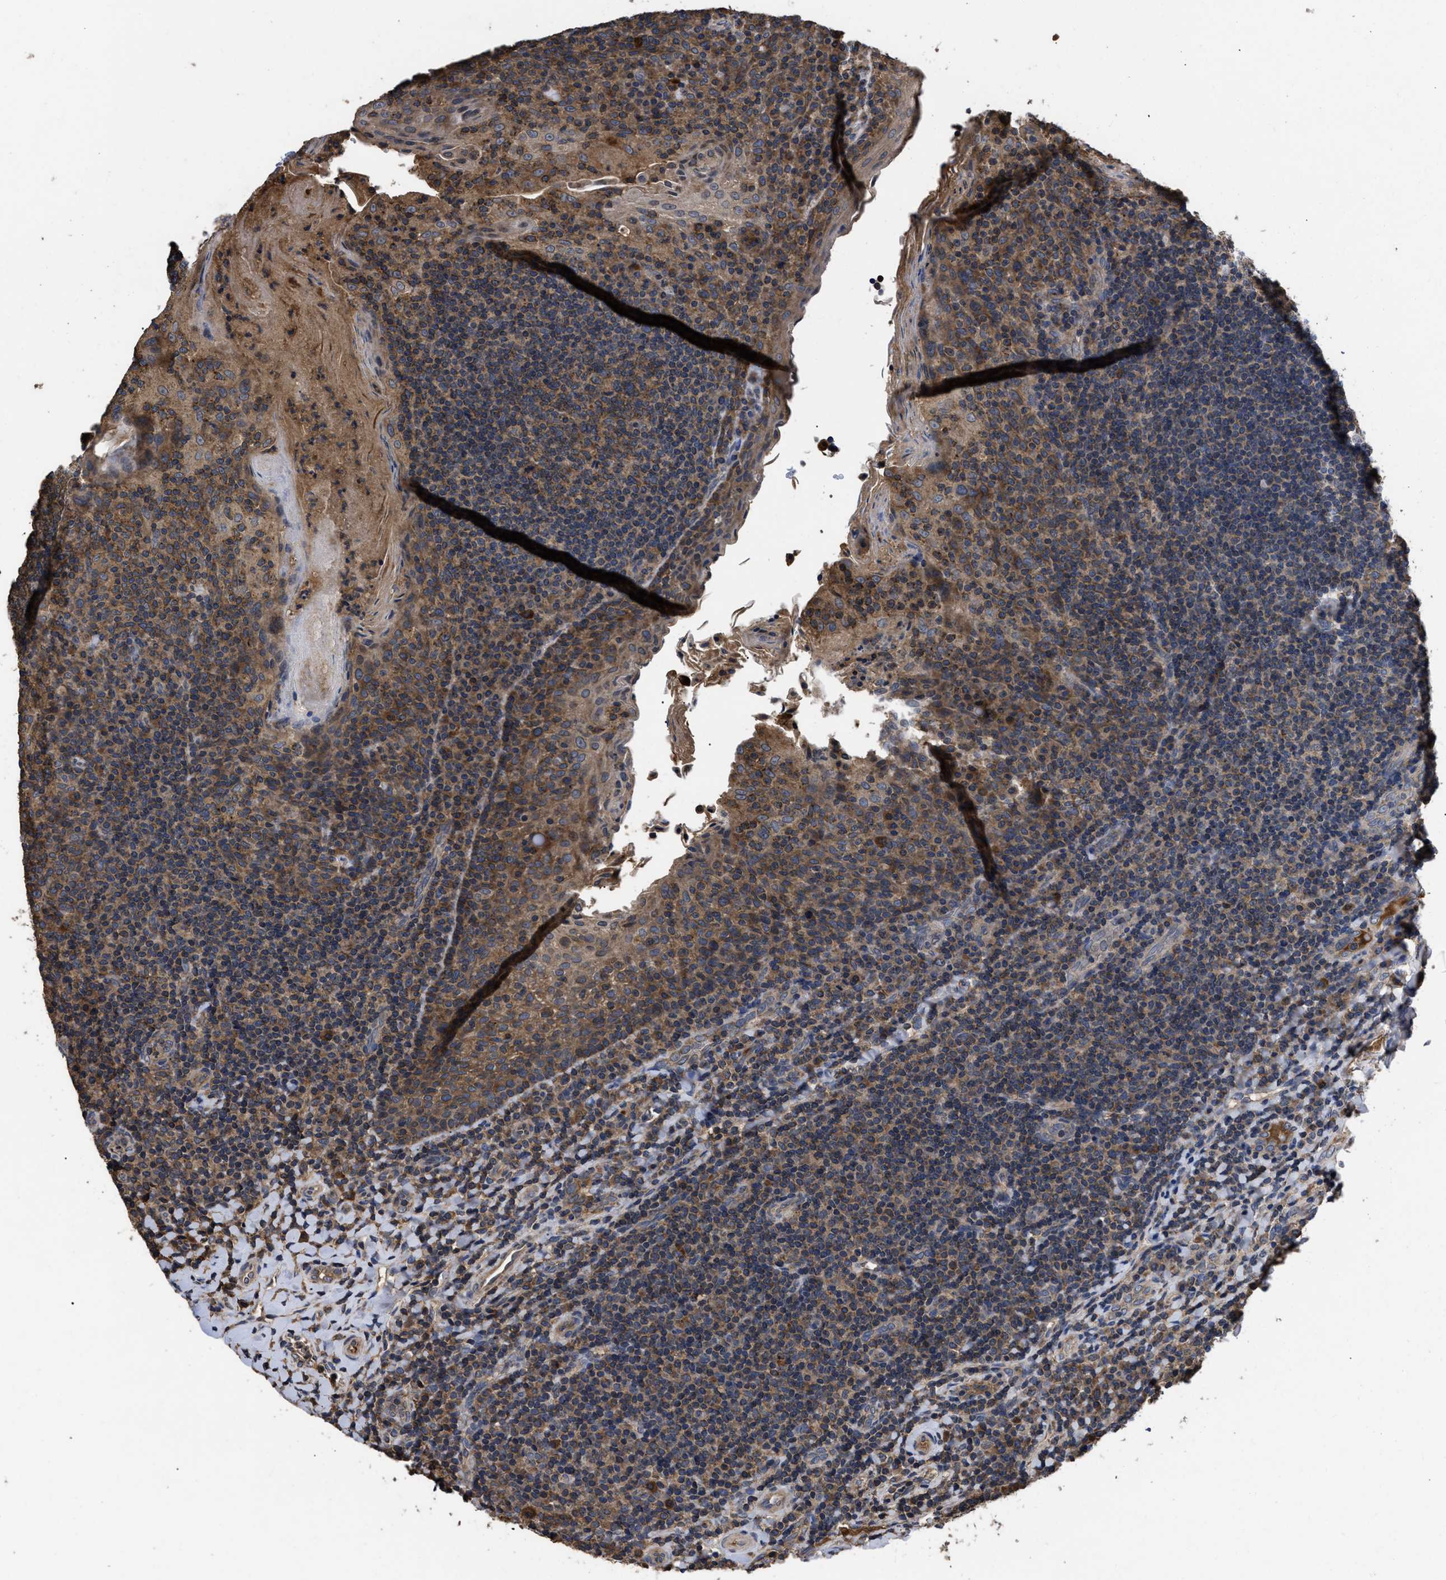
{"staining": {"intensity": "moderate", "quantity": ">75%", "location": "cytoplasmic/membranous"}, "tissue": "tonsil", "cell_type": "Germinal center cells", "image_type": "normal", "snomed": [{"axis": "morphology", "description": "Normal tissue, NOS"}, {"axis": "topography", "description": "Tonsil"}], "caption": "The image demonstrates a brown stain indicating the presence of a protein in the cytoplasmic/membranous of germinal center cells in tonsil. (DAB (3,3'-diaminobenzidine) IHC, brown staining for protein, blue staining for nuclei).", "gene": "LRRC3", "patient": {"sex": "male", "age": 17}}